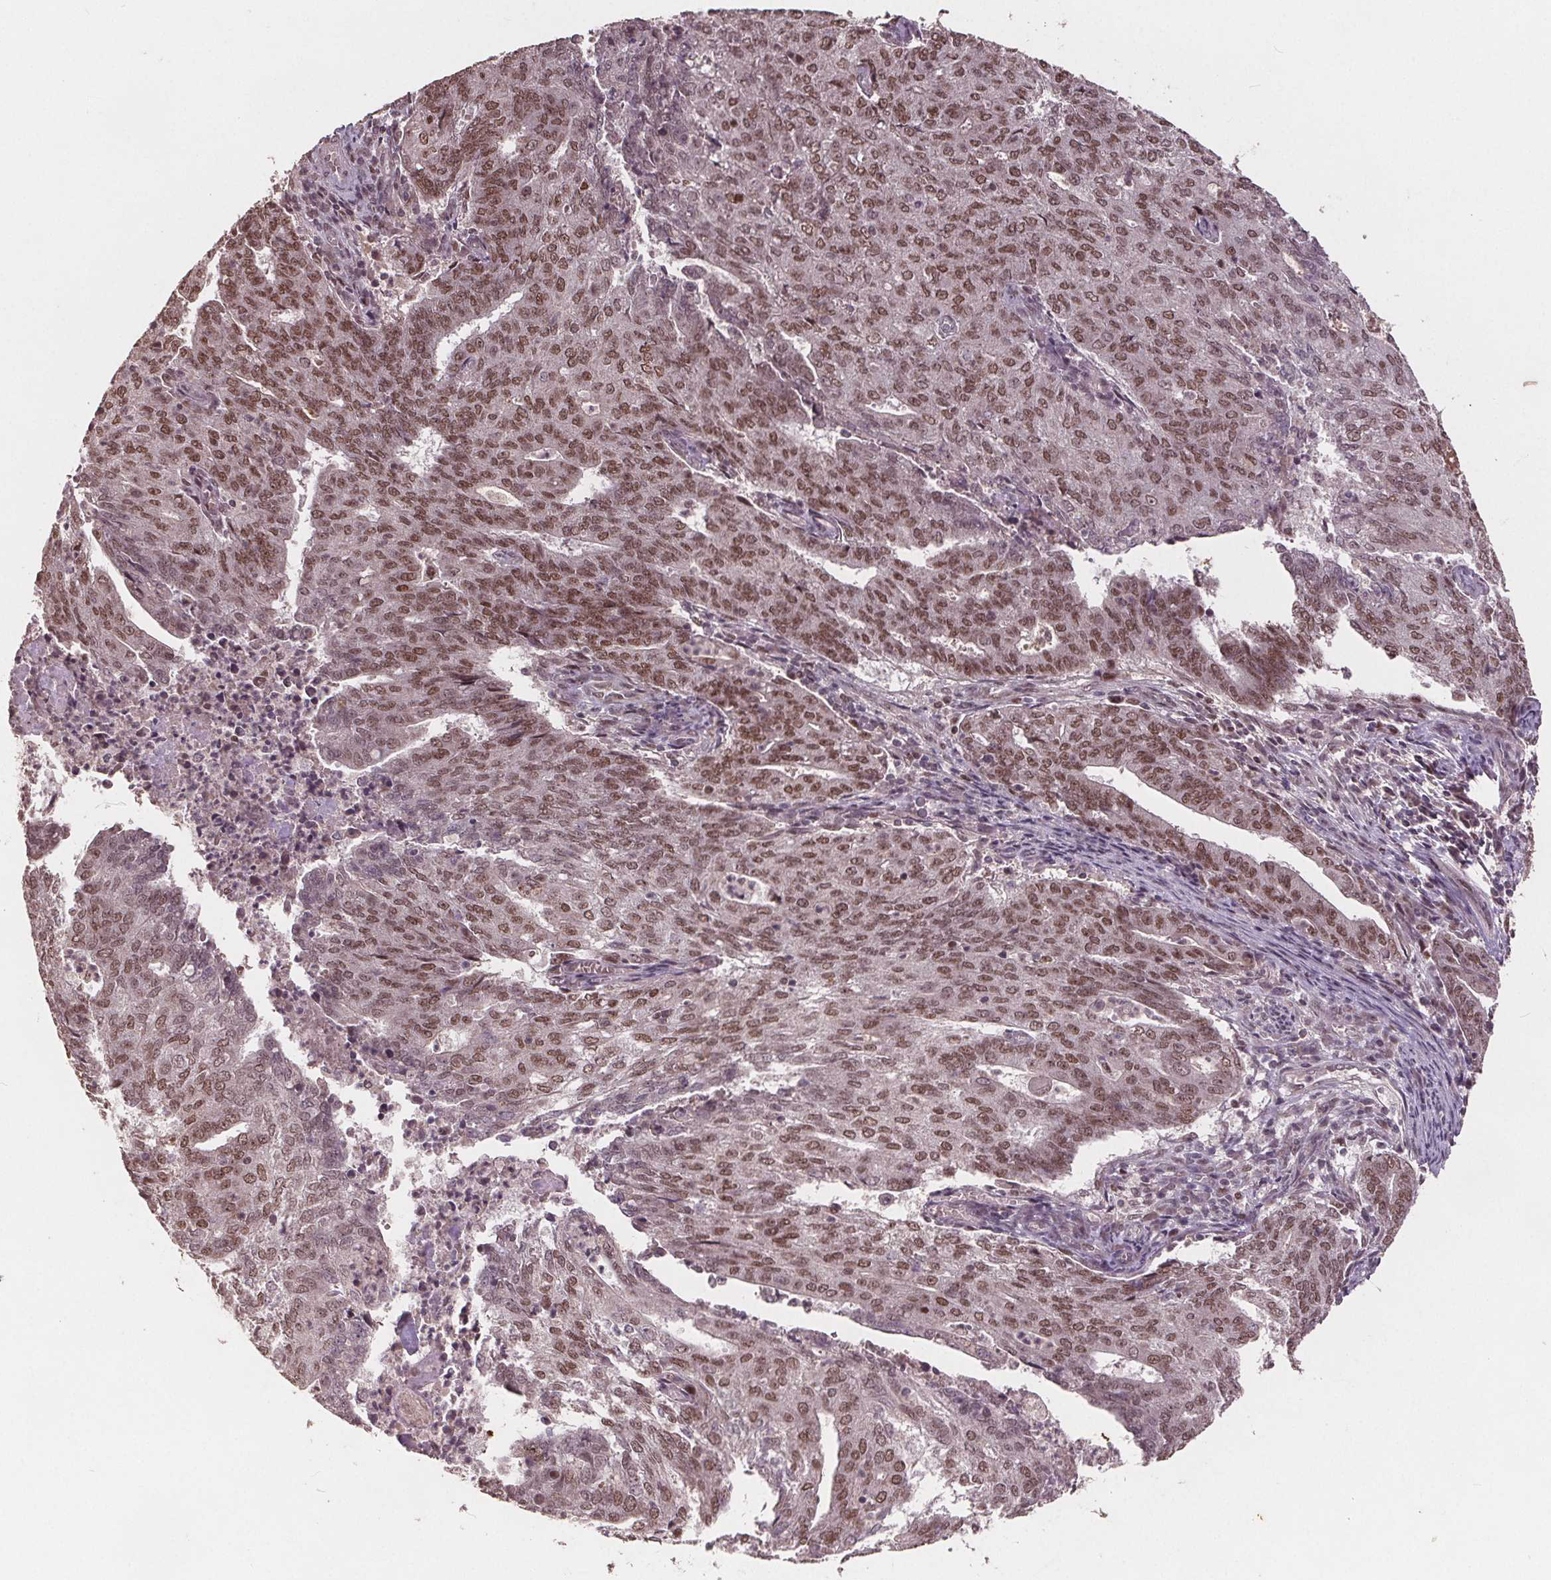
{"staining": {"intensity": "moderate", "quantity": ">75%", "location": "nuclear"}, "tissue": "endometrial cancer", "cell_type": "Tumor cells", "image_type": "cancer", "snomed": [{"axis": "morphology", "description": "Adenocarcinoma, NOS"}, {"axis": "topography", "description": "Endometrium"}], "caption": "Endometrial adenocarcinoma stained with DAB immunohistochemistry demonstrates medium levels of moderate nuclear positivity in approximately >75% of tumor cells.", "gene": "DNMT3B", "patient": {"sex": "female", "age": 82}}